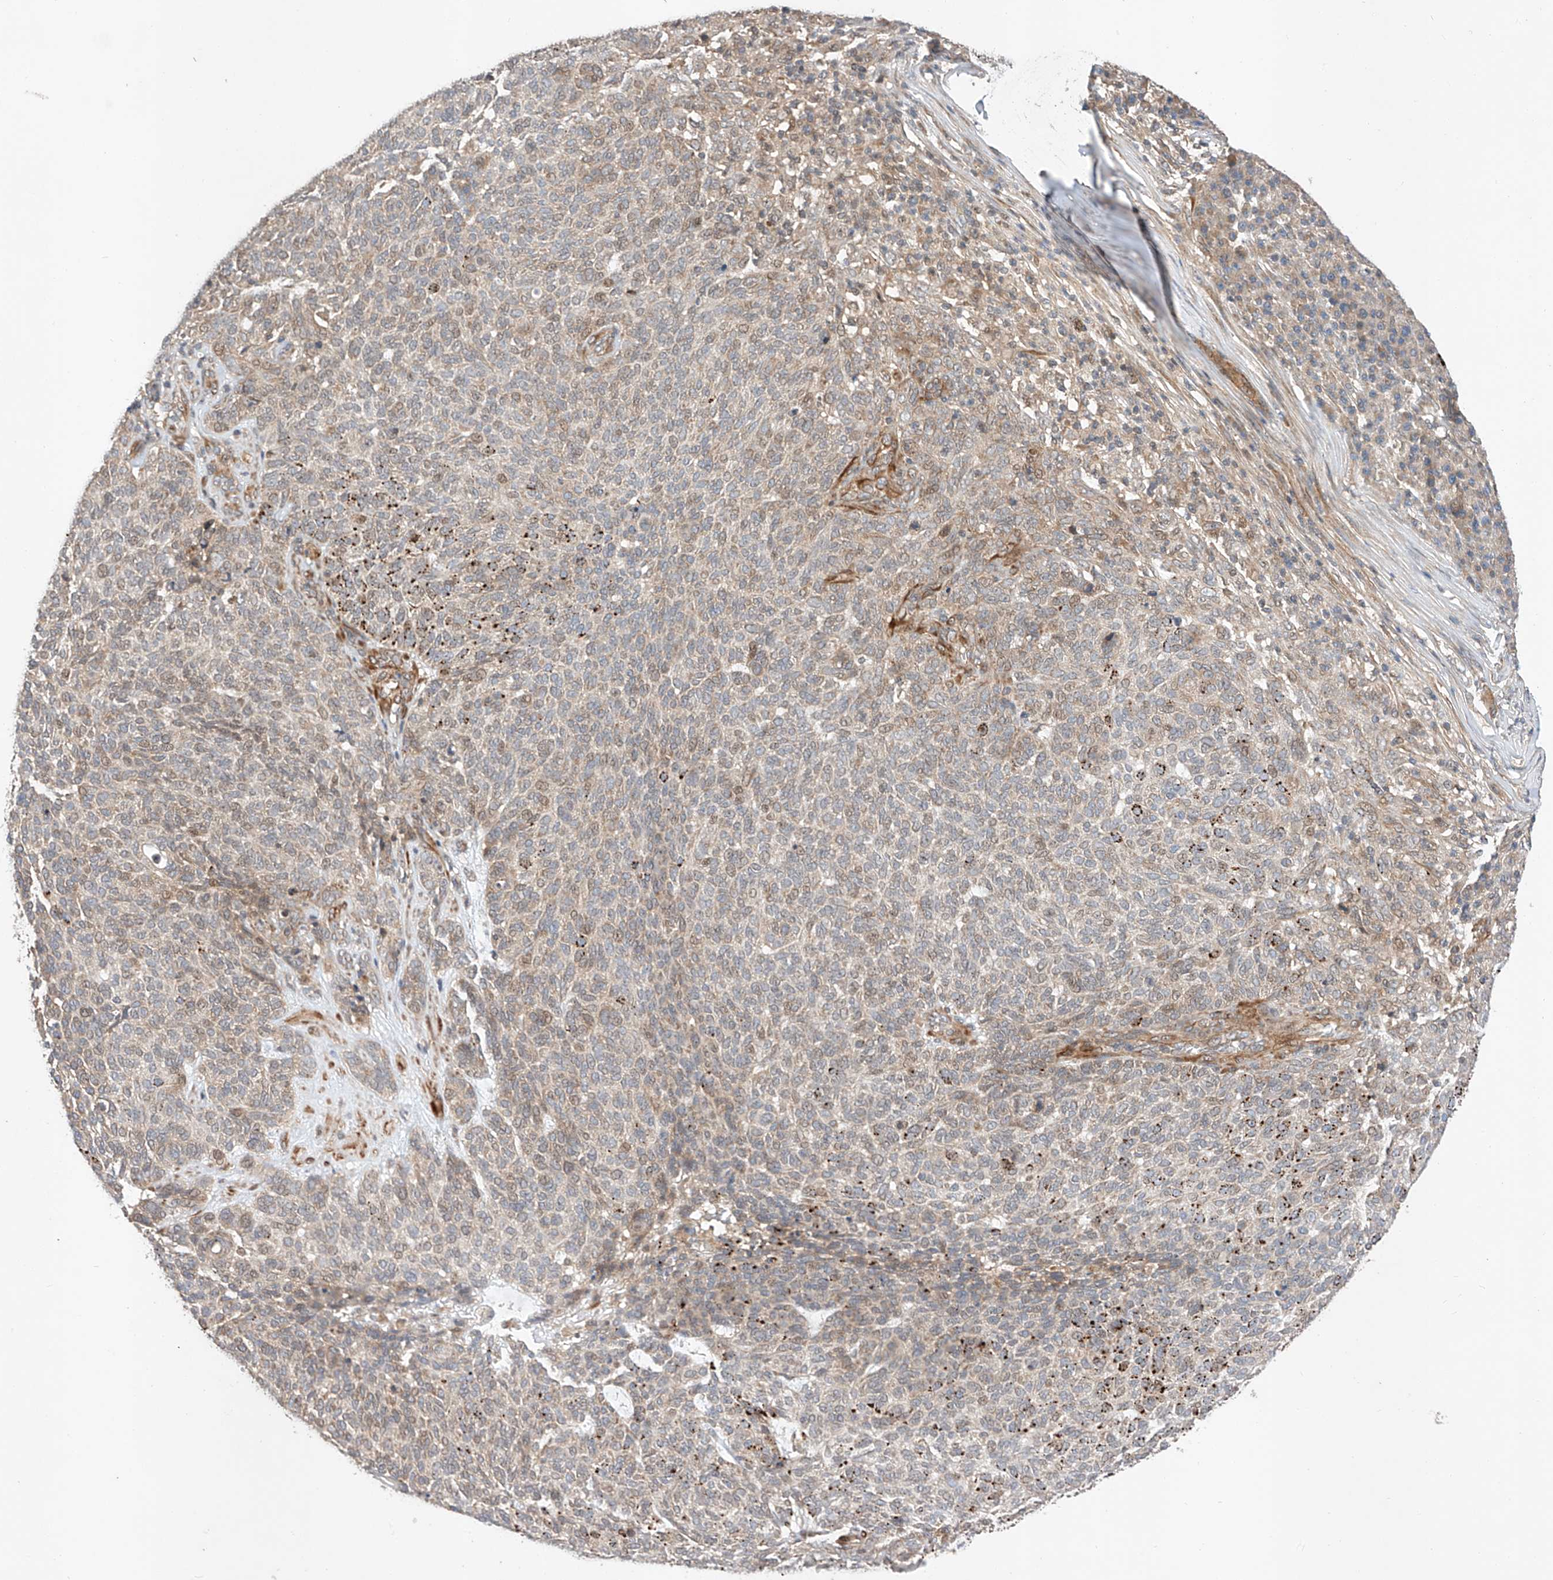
{"staining": {"intensity": "weak", "quantity": "25%-75%", "location": "cytoplasmic/membranous,nuclear"}, "tissue": "skin cancer", "cell_type": "Tumor cells", "image_type": "cancer", "snomed": [{"axis": "morphology", "description": "Squamous cell carcinoma, NOS"}, {"axis": "topography", "description": "Skin"}], "caption": "IHC micrograph of neoplastic tissue: skin cancer (squamous cell carcinoma) stained using IHC displays low levels of weak protein expression localized specifically in the cytoplasmic/membranous and nuclear of tumor cells, appearing as a cytoplasmic/membranous and nuclear brown color.", "gene": "RAB23", "patient": {"sex": "female", "age": 90}}